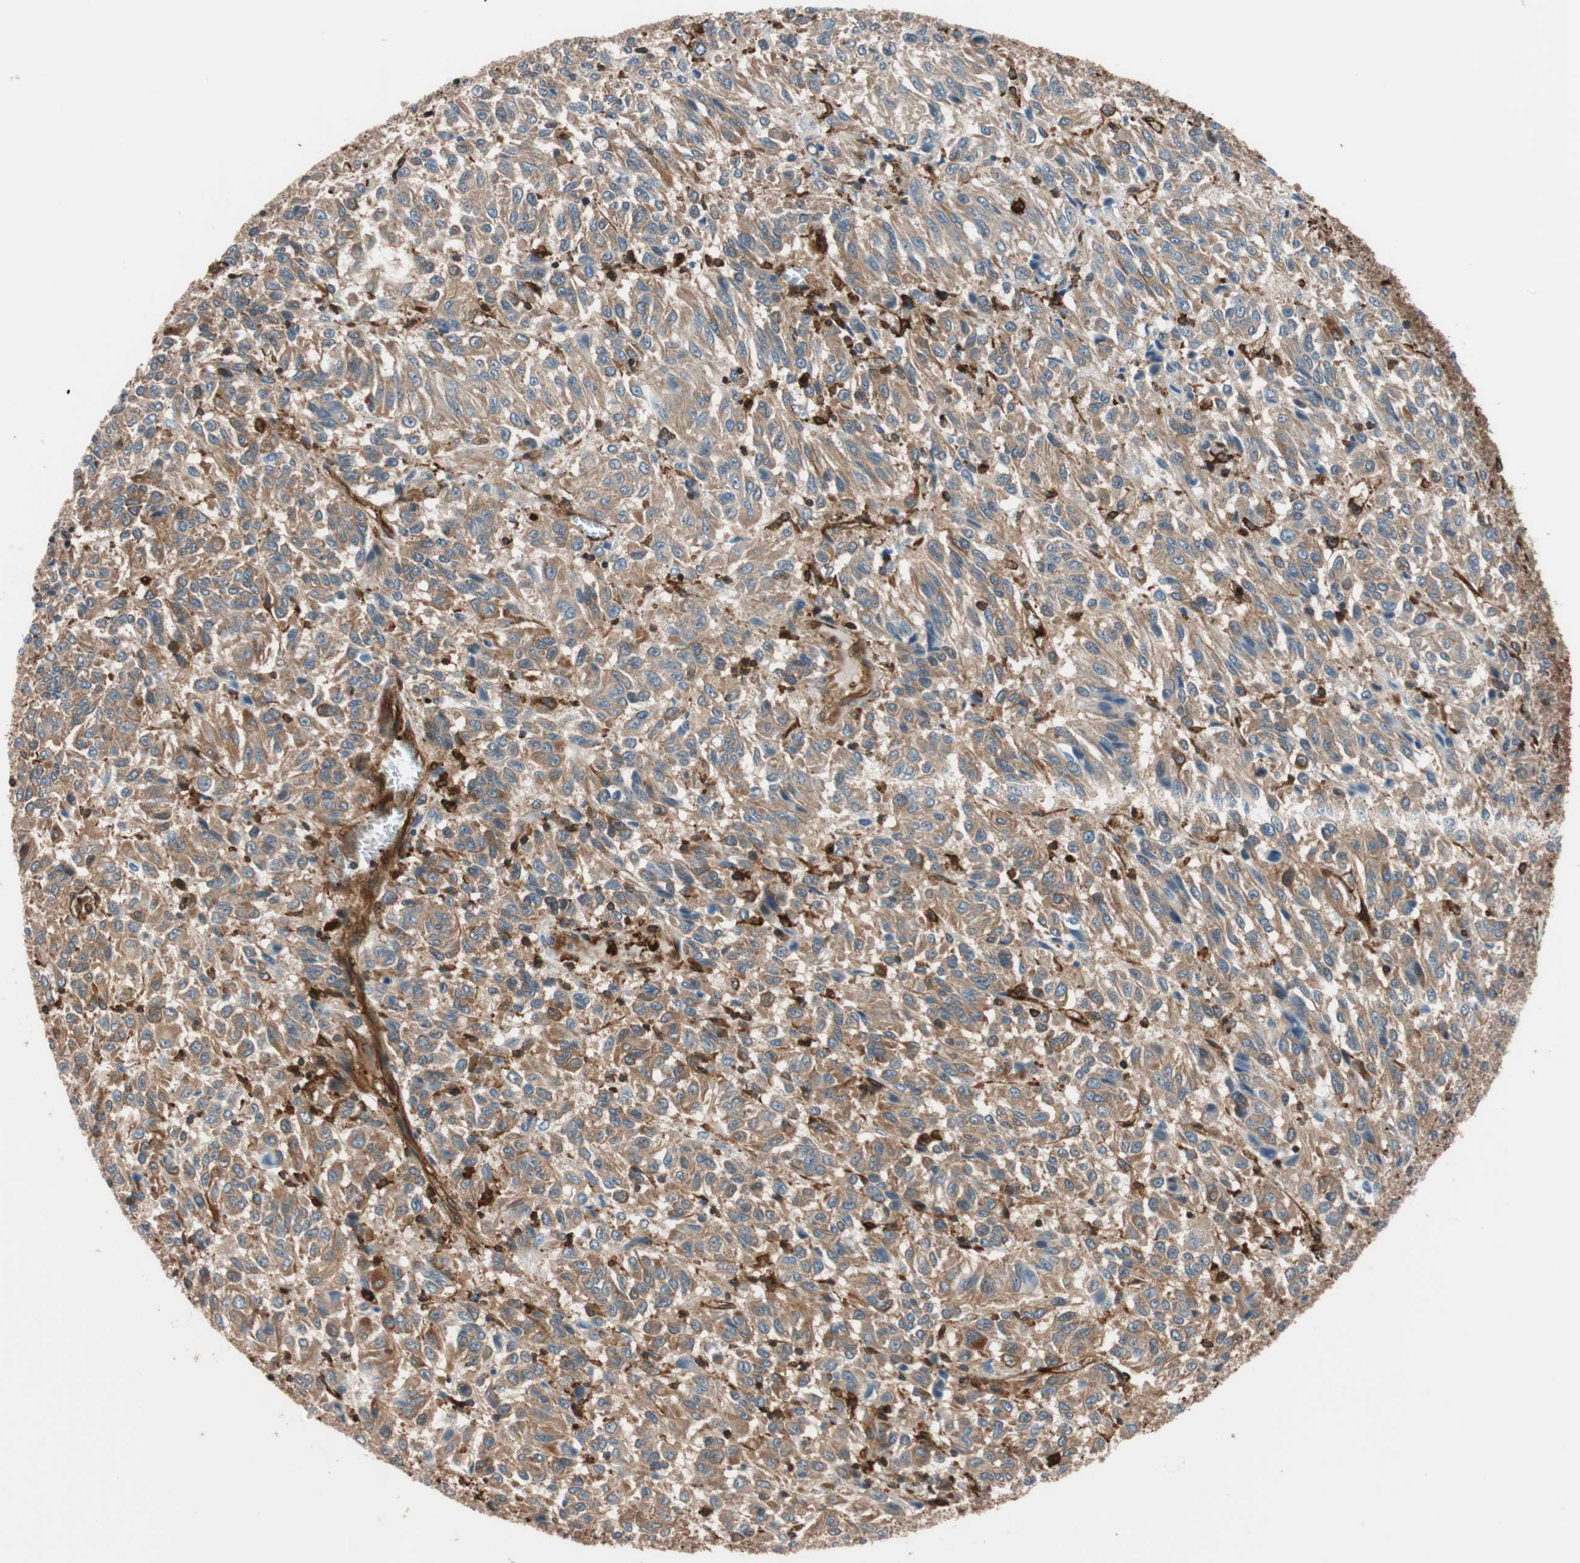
{"staining": {"intensity": "moderate", "quantity": ">75%", "location": "cytoplasmic/membranous"}, "tissue": "melanoma", "cell_type": "Tumor cells", "image_type": "cancer", "snomed": [{"axis": "morphology", "description": "Malignant melanoma, Metastatic site"}, {"axis": "topography", "description": "Lung"}], "caption": "Malignant melanoma (metastatic site) tissue reveals moderate cytoplasmic/membranous expression in about >75% of tumor cells", "gene": "VASP", "patient": {"sex": "male", "age": 64}}